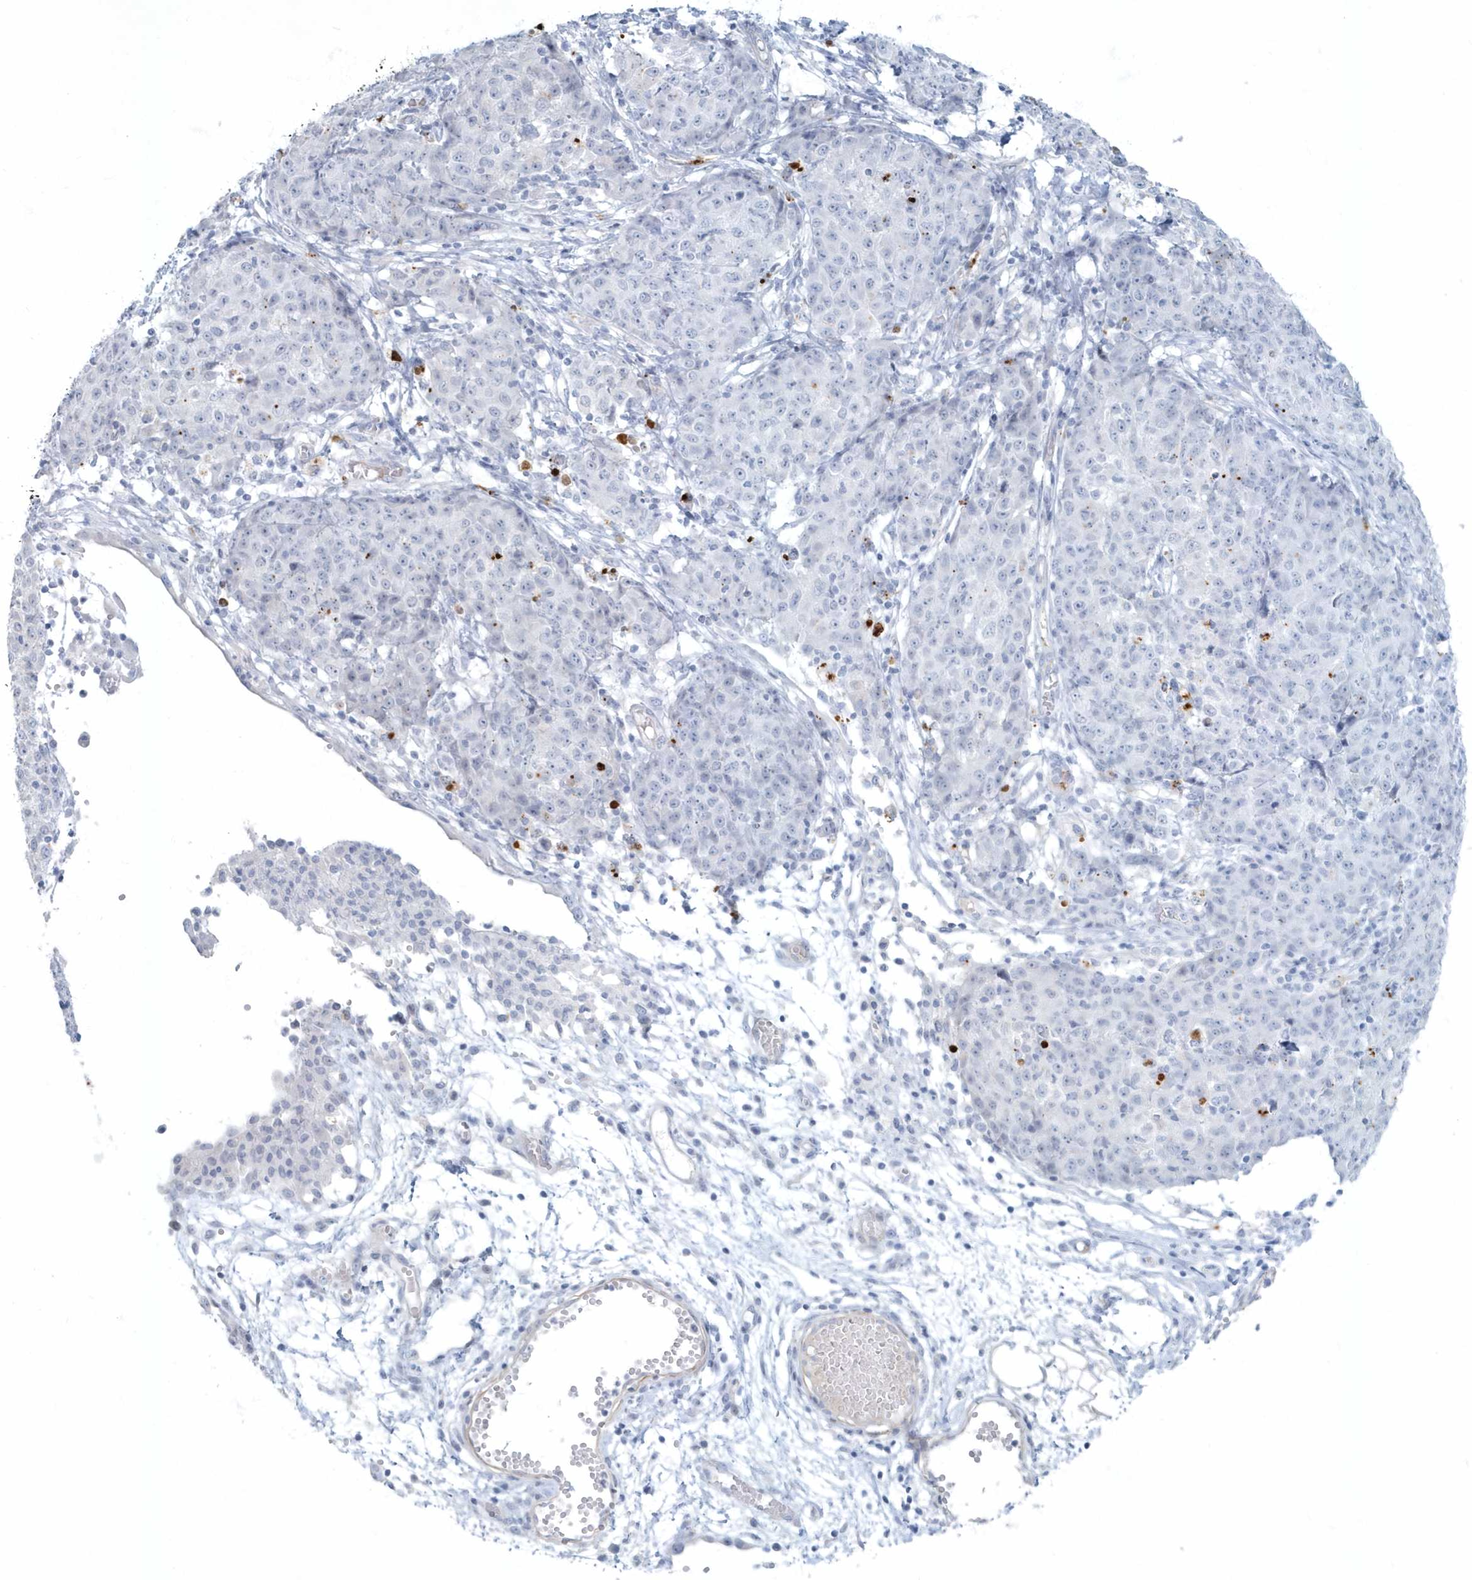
{"staining": {"intensity": "negative", "quantity": "none", "location": "none"}, "tissue": "ovarian cancer", "cell_type": "Tumor cells", "image_type": "cancer", "snomed": [{"axis": "morphology", "description": "Carcinoma, endometroid"}, {"axis": "topography", "description": "Ovary"}], "caption": "Ovarian cancer (endometroid carcinoma) was stained to show a protein in brown. There is no significant expression in tumor cells.", "gene": "MYOT", "patient": {"sex": "female", "age": 42}}